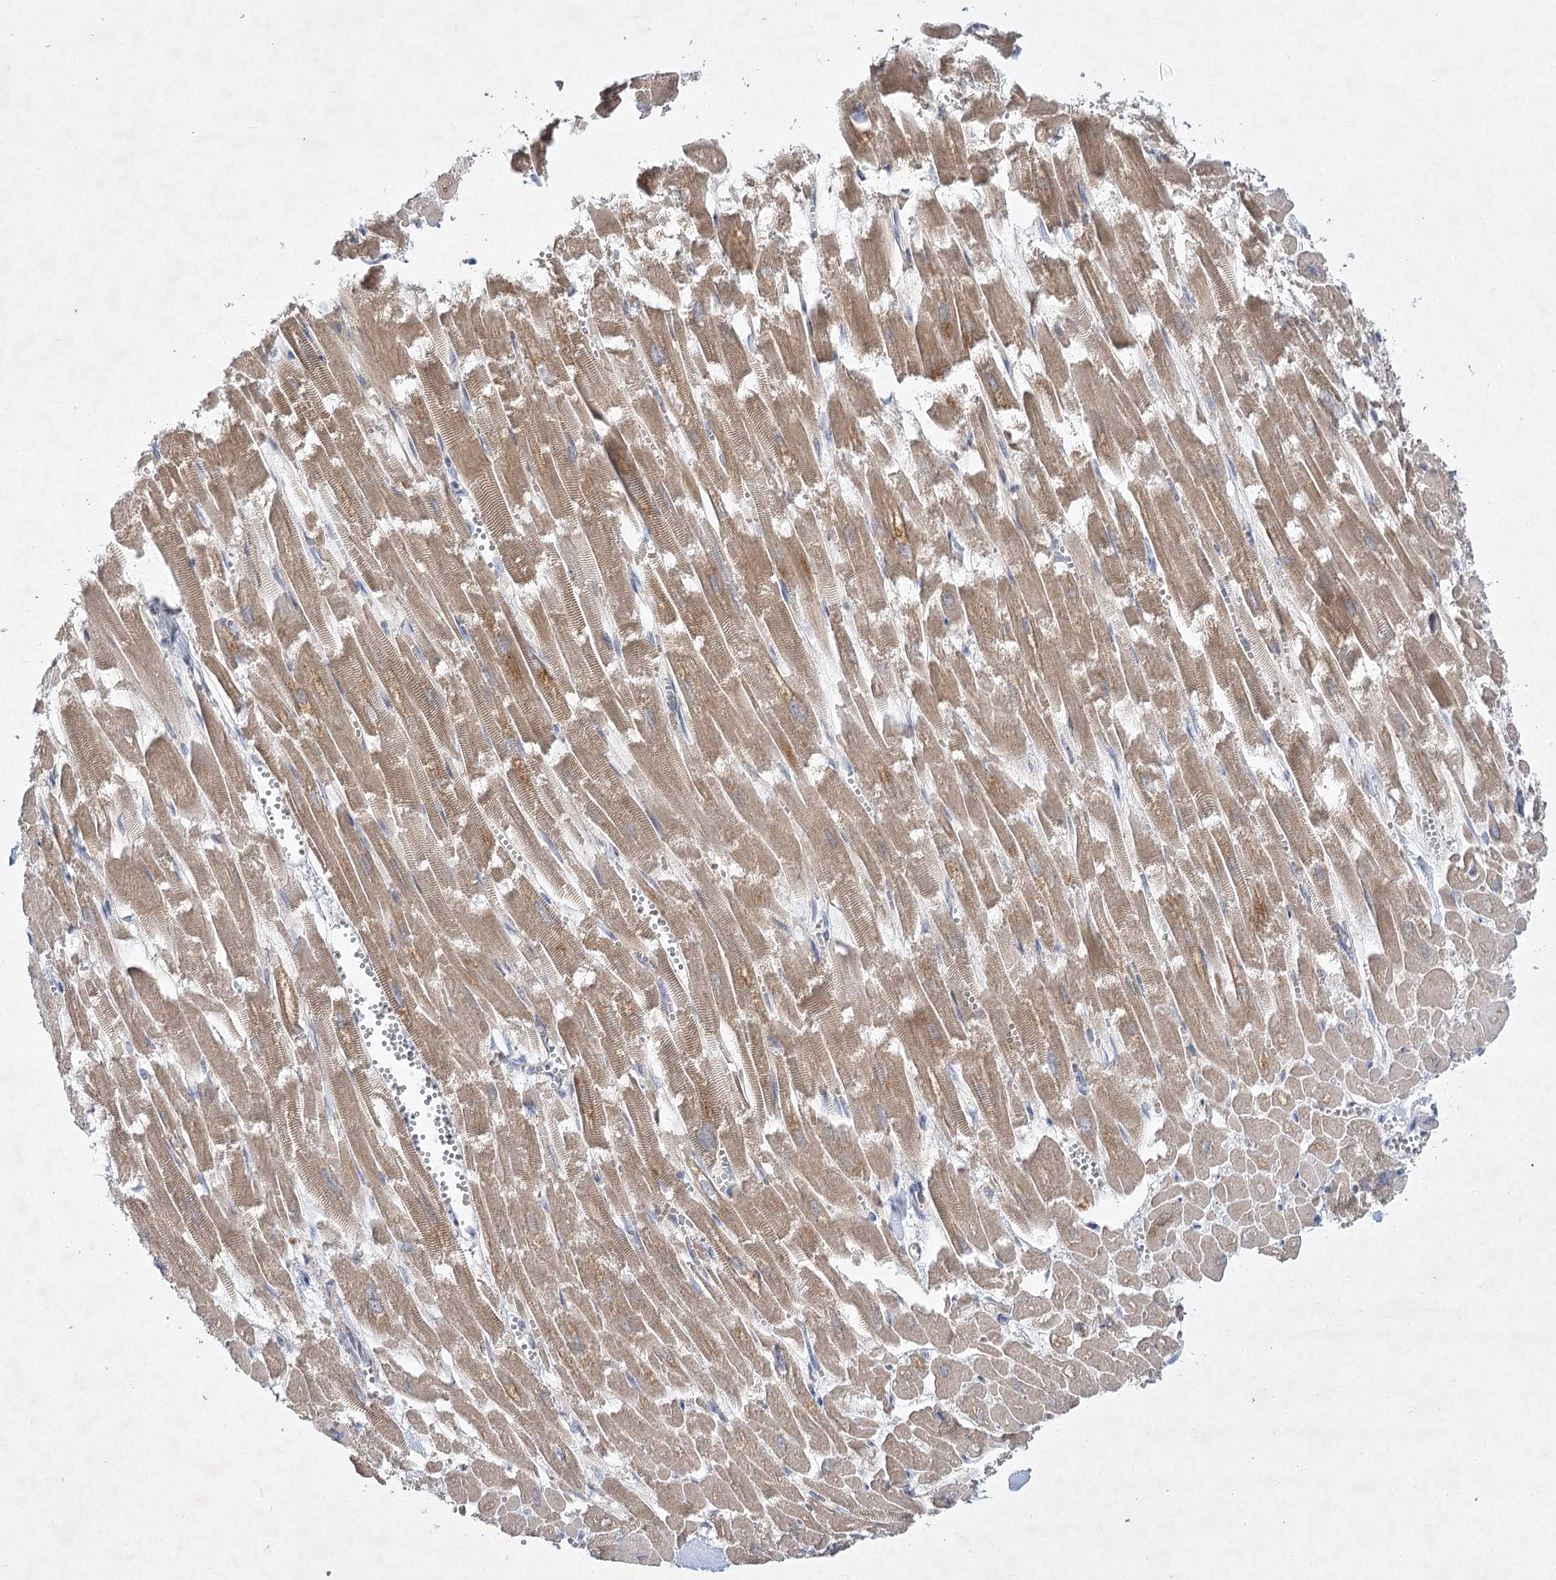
{"staining": {"intensity": "moderate", "quantity": ">75%", "location": "cytoplasmic/membranous"}, "tissue": "heart muscle", "cell_type": "Cardiomyocytes", "image_type": "normal", "snomed": [{"axis": "morphology", "description": "Normal tissue, NOS"}, {"axis": "topography", "description": "Heart"}], "caption": "Protein analysis of benign heart muscle exhibits moderate cytoplasmic/membranous positivity in about >75% of cardiomyocytes. (Brightfield microscopy of DAB IHC at high magnification).", "gene": "PYROXD1", "patient": {"sex": "male", "age": 54}}